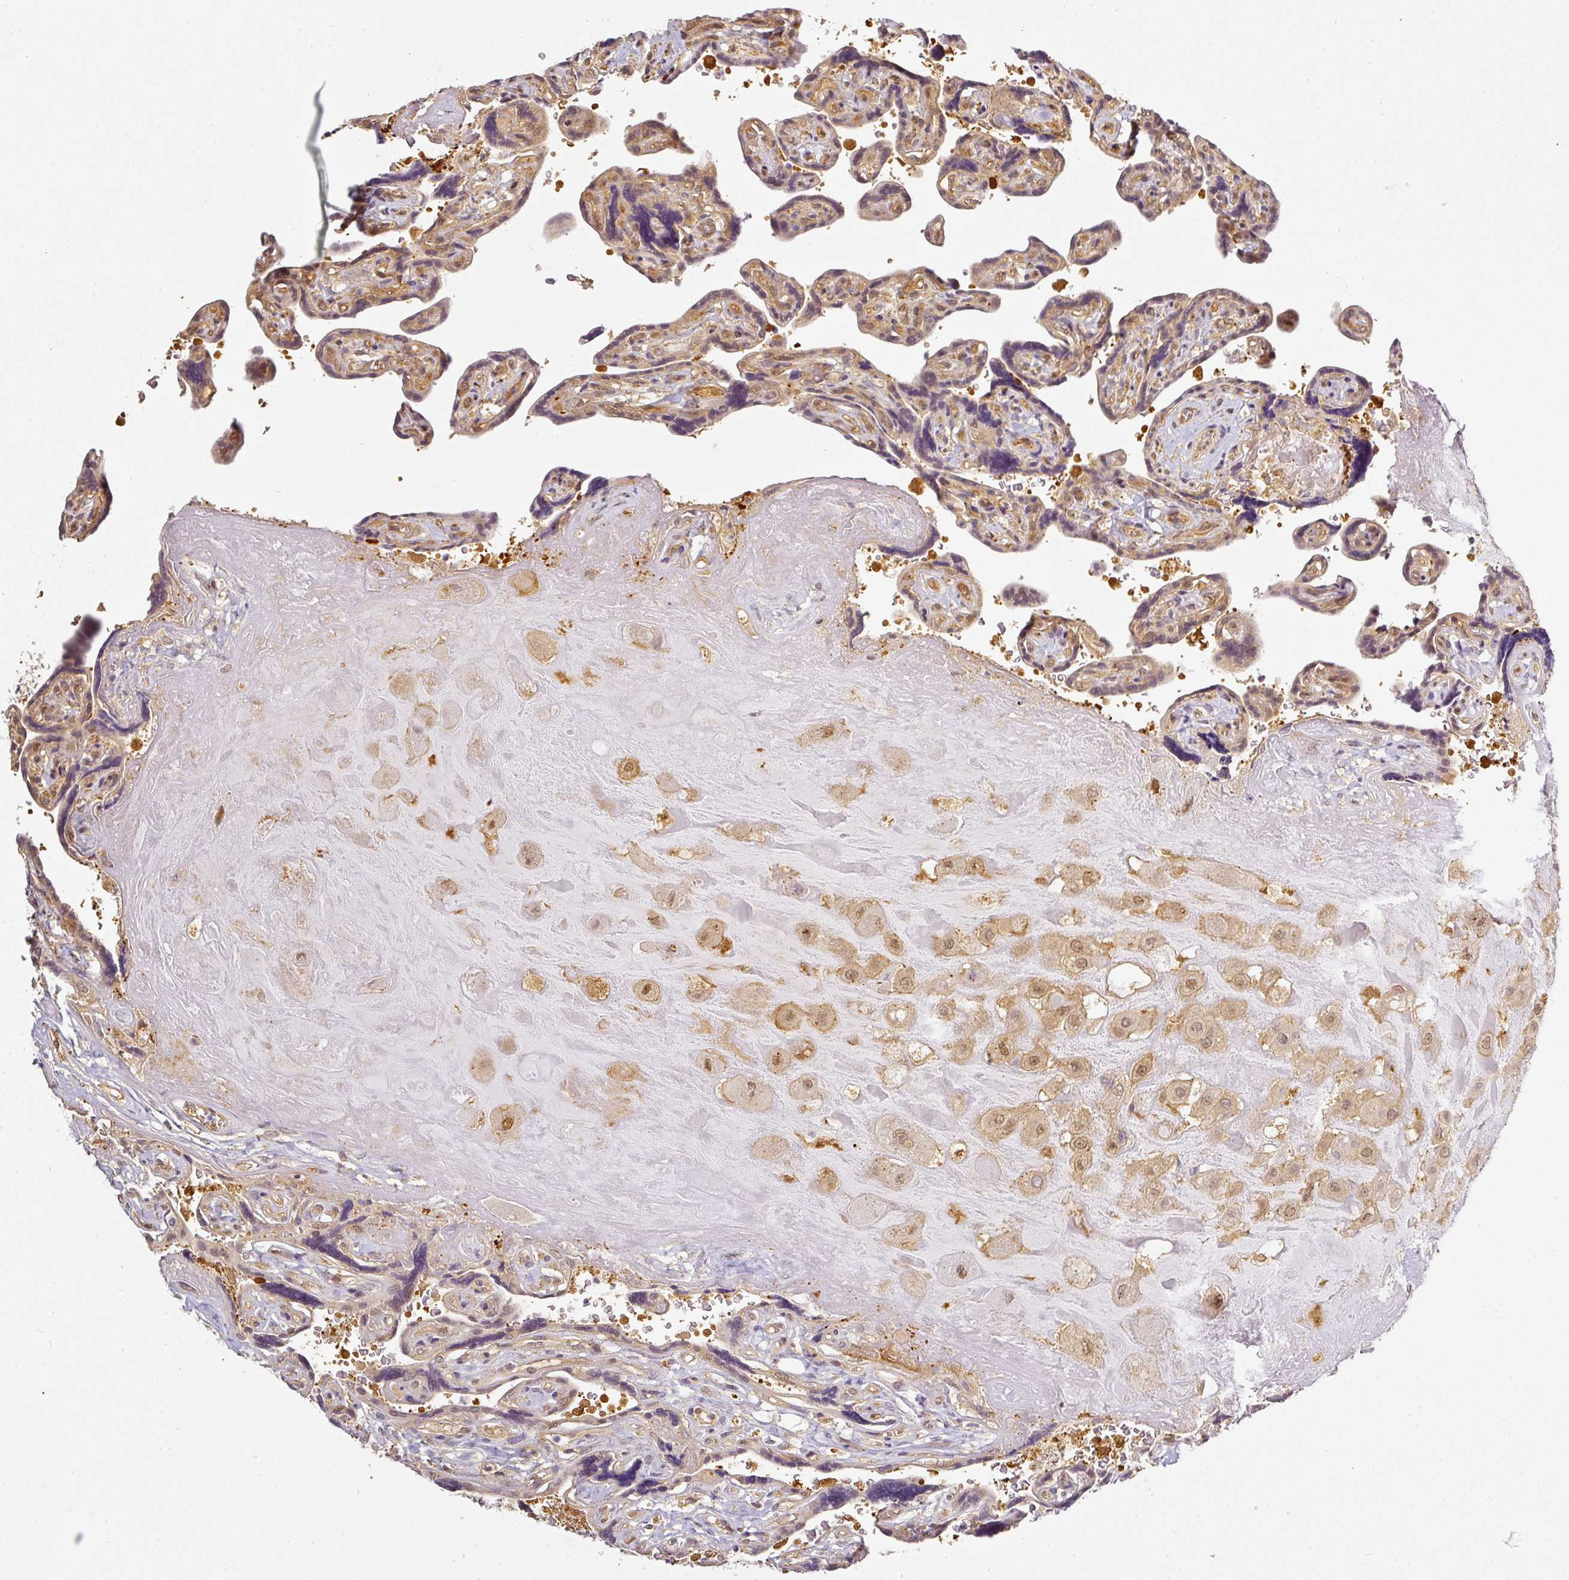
{"staining": {"intensity": "weak", "quantity": ">75%", "location": "cytoplasmic/membranous,nuclear"}, "tissue": "placenta", "cell_type": "Decidual cells", "image_type": "normal", "snomed": [{"axis": "morphology", "description": "Normal tissue, NOS"}, {"axis": "topography", "description": "Placenta"}], "caption": "The image demonstrates immunohistochemical staining of unremarkable placenta. There is weak cytoplasmic/membranous,nuclear staining is appreciated in approximately >75% of decidual cells. The protein is shown in brown color, while the nuclei are stained blue.", "gene": "ANKRD18A", "patient": {"sex": "female", "age": 32}}